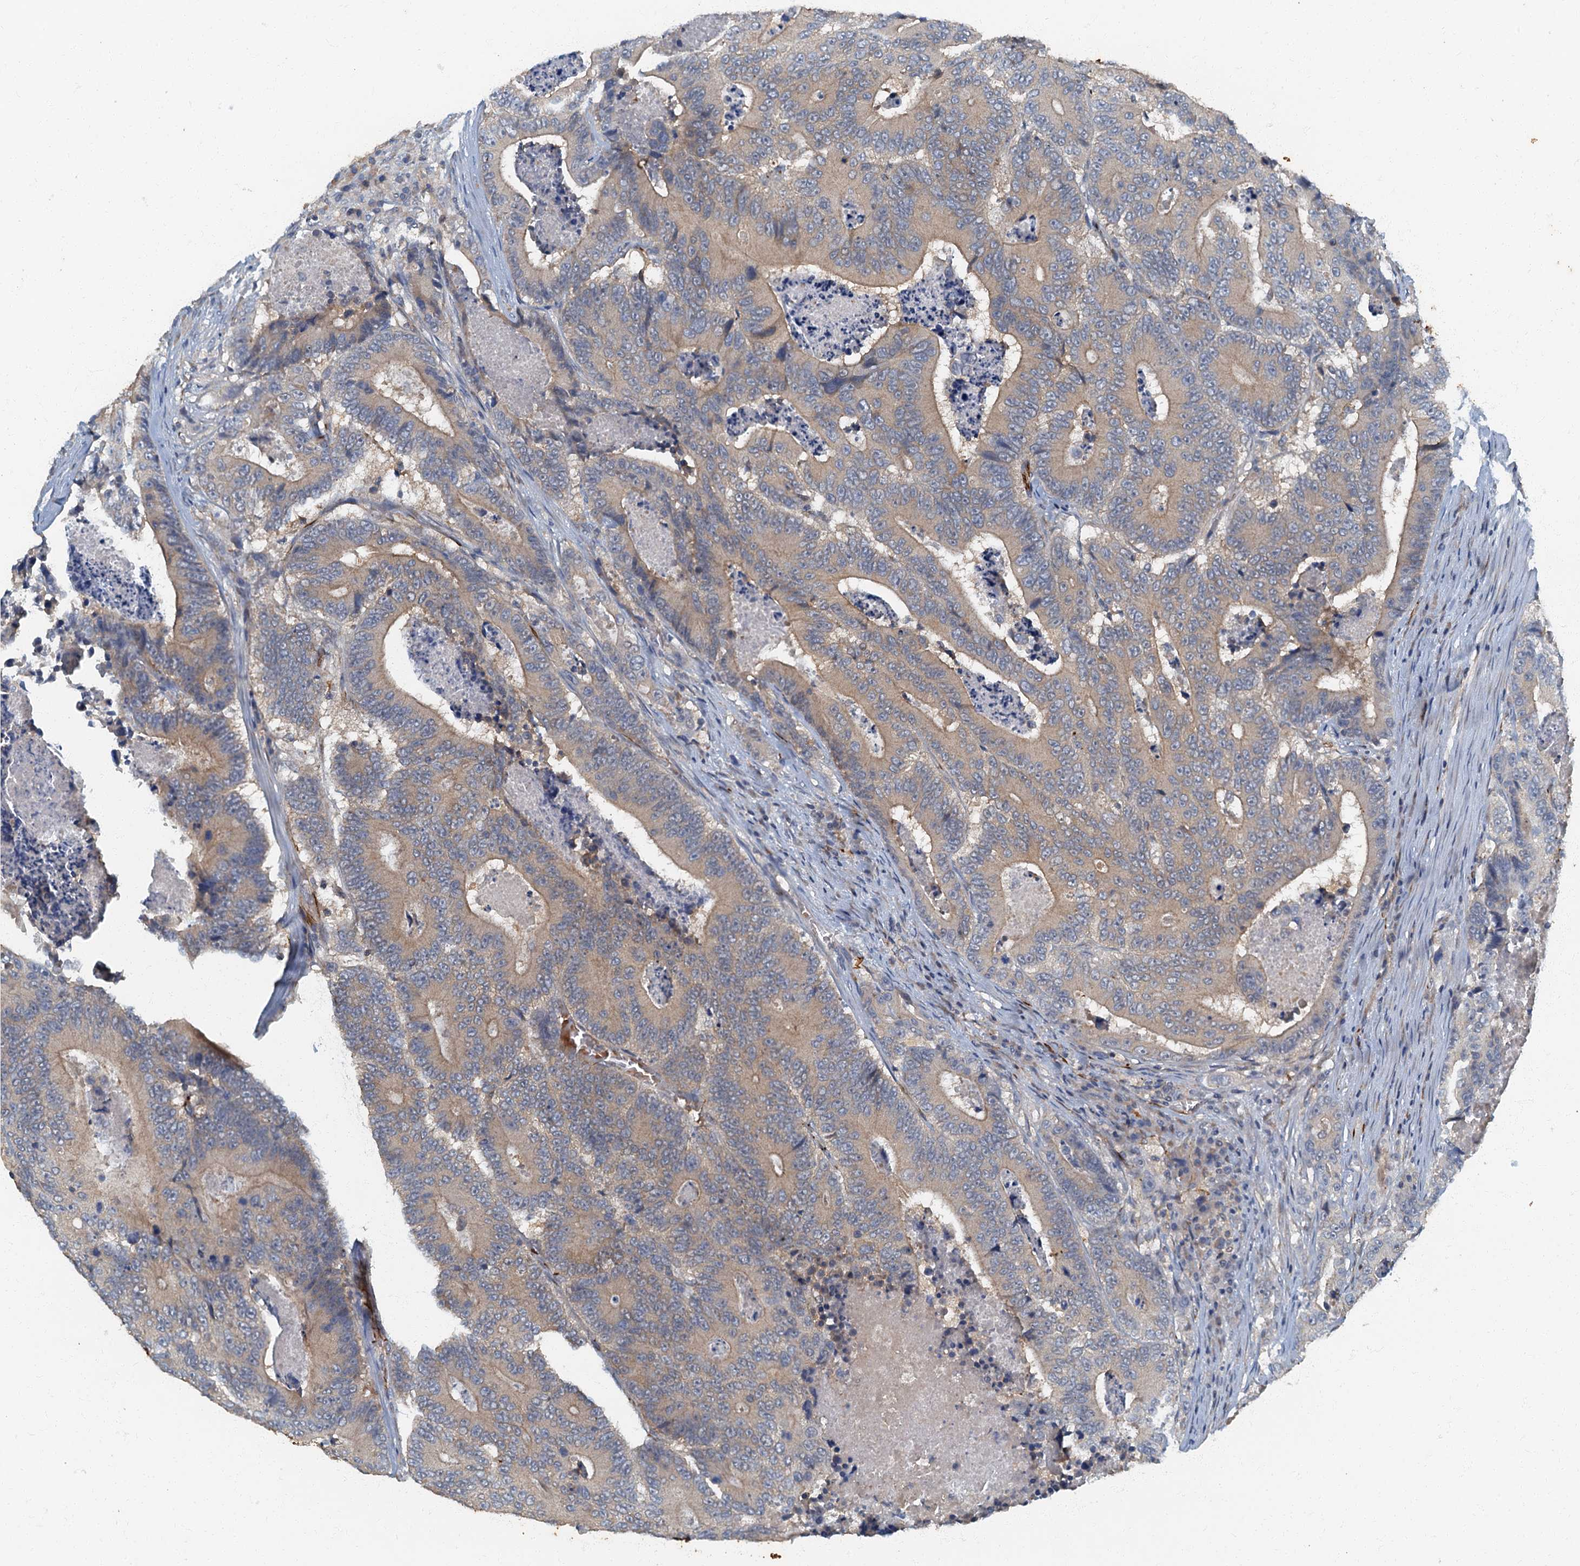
{"staining": {"intensity": "weak", "quantity": "<25%", "location": "cytoplasmic/membranous"}, "tissue": "colorectal cancer", "cell_type": "Tumor cells", "image_type": "cancer", "snomed": [{"axis": "morphology", "description": "Adenocarcinoma, NOS"}, {"axis": "topography", "description": "Colon"}], "caption": "DAB immunohistochemical staining of human adenocarcinoma (colorectal) reveals no significant positivity in tumor cells. (DAB immunohistochemistry (IHC), high magnification).", "gene": "ARL11", "patient": {"sex": "male", "age": 83}}